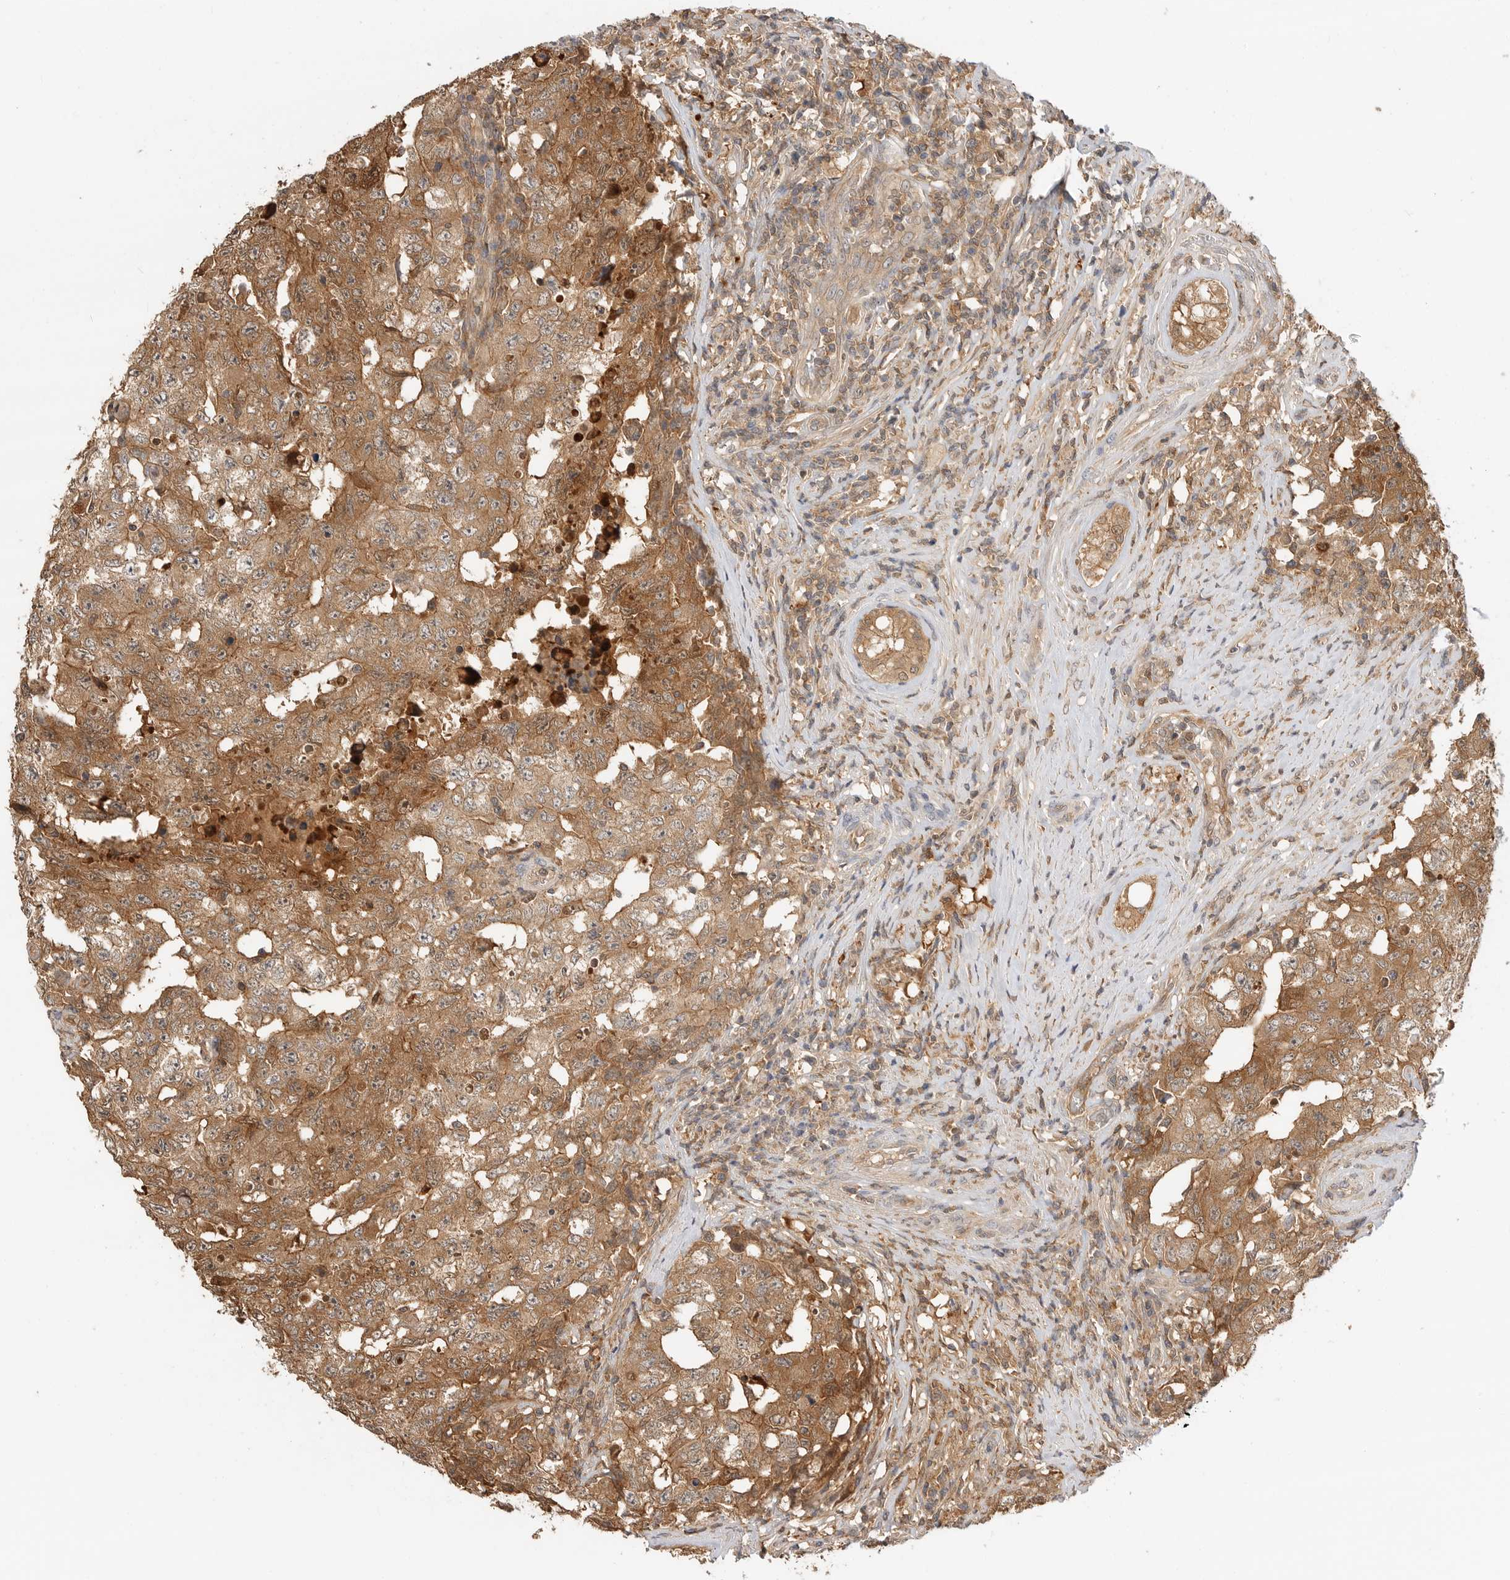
{"staining": {"intensity": "moderate", "quantity": ">75%", "location": "cytoplasmic/membranous"}, "tissue": "testis cancer", "cell_type": "Tumor cells", "image_type": "cancer", "snomed": [{"axis": "morphology", "description": "Carcinoma, Embryonal, NOS"}, {"axis": "topography", "description": "Testis"}], "caption": "Protein expression analysis of testis embryonal carcinoma displays moderate cytoplasmic/membranous positivity in approximately >75% of tumor cells. (Brightfield microscopy of DAB IHC at high magnification).", "gene": "CLDN12", "patient": {"sex": "male", "age": 26}}